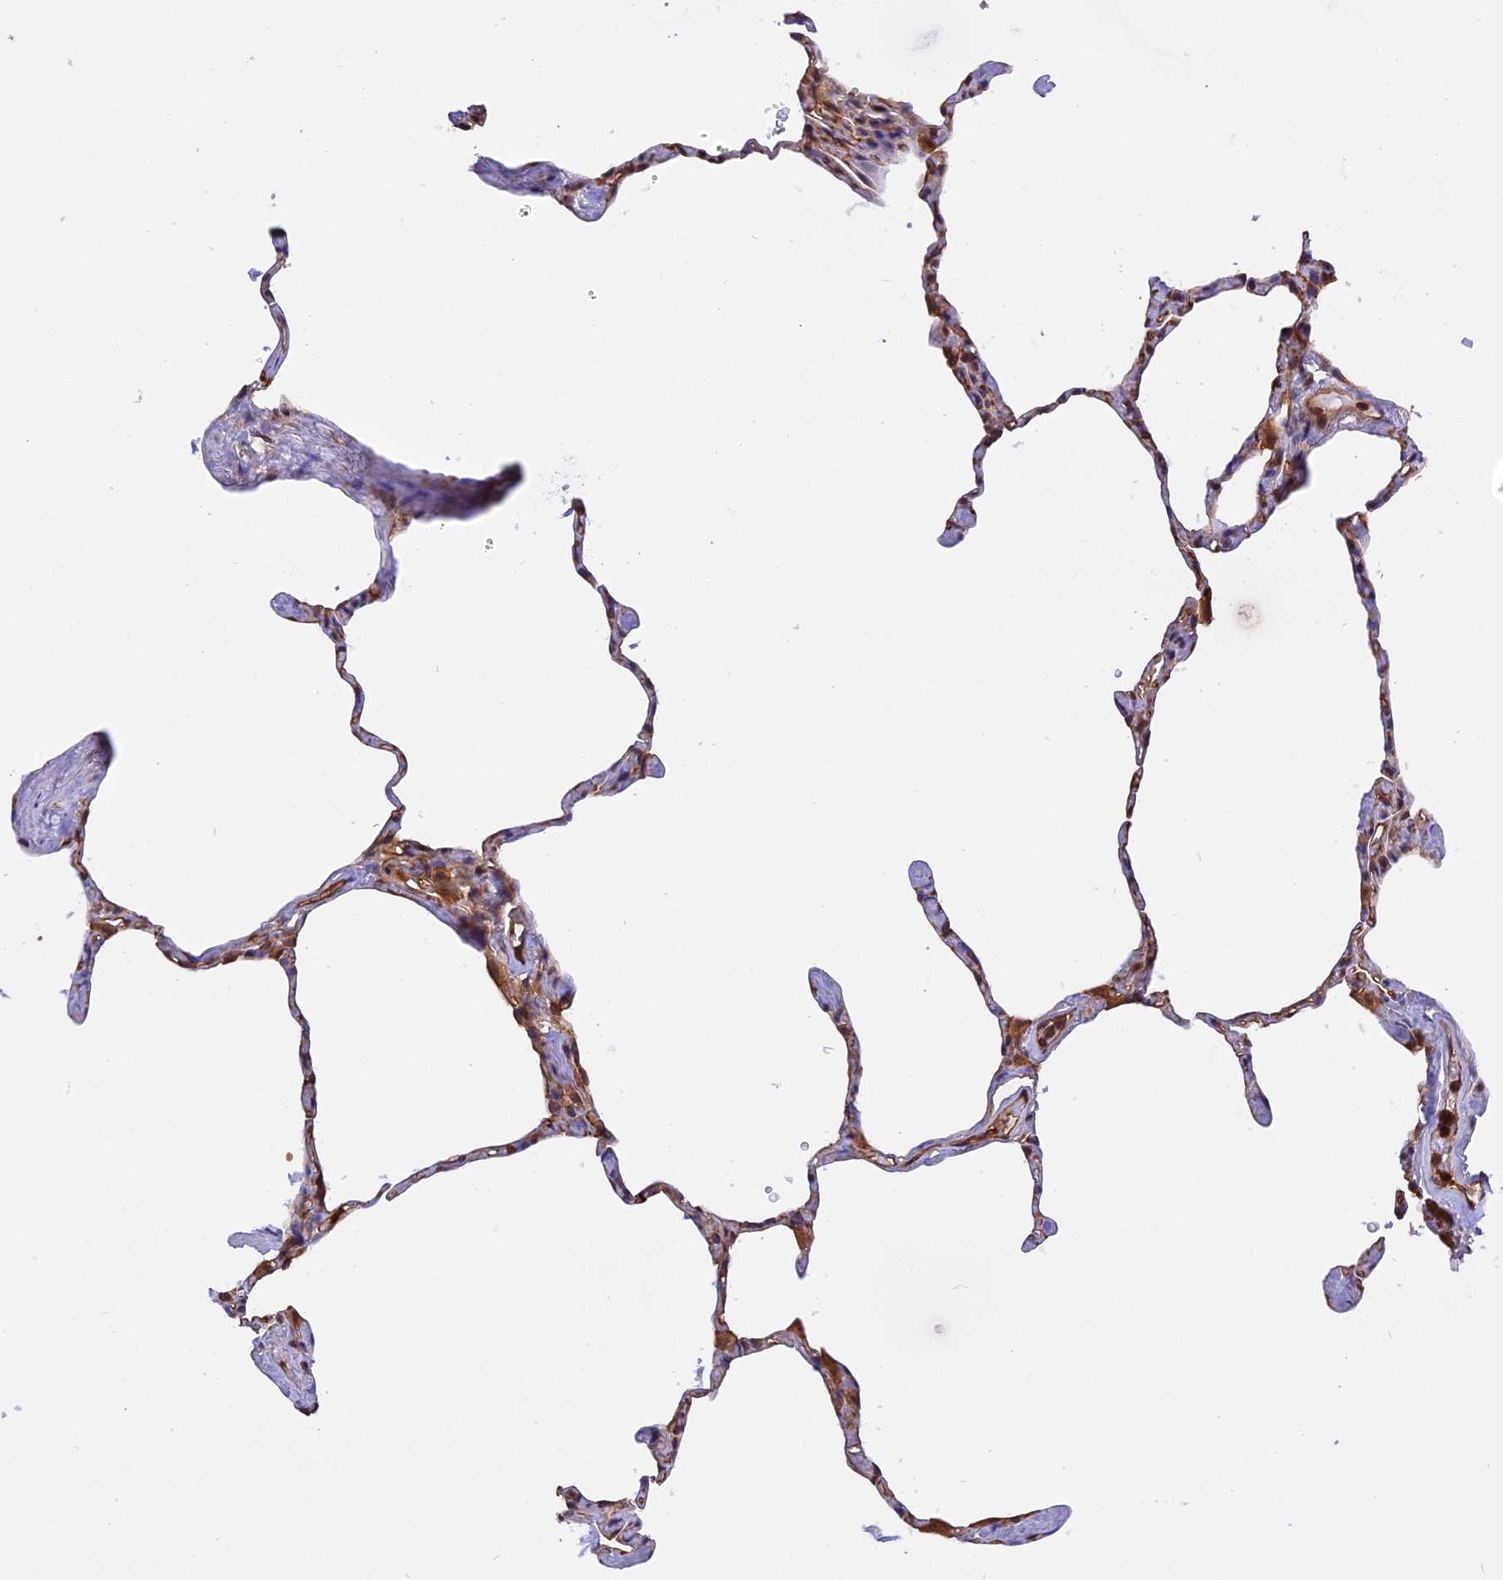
{"staining": {"intensity": "moderate", "quantity": "<25%", "location": "cytoplasmic/membranous"}, "tissue": "lung", "cell_type": "Alveolar cells", "image_type": "normal", "snomed": [{"axis": "morphology", "description": "Normal tissue, NOS"}, {"axis": "topography", "description": "Lung"}], "caption": "Lung stained for a protein demonstrates moderate cytoplasmic/membranous positivity in alveolar cells. The staining is performed using DAB (3,3'-diaminobenzidine) brown chromogen to label protein expression. The nuclei are counter-stained blue using hematoxylin.", "gene": "C5orf22", "patient": {"sex": "male", "age": 65}}